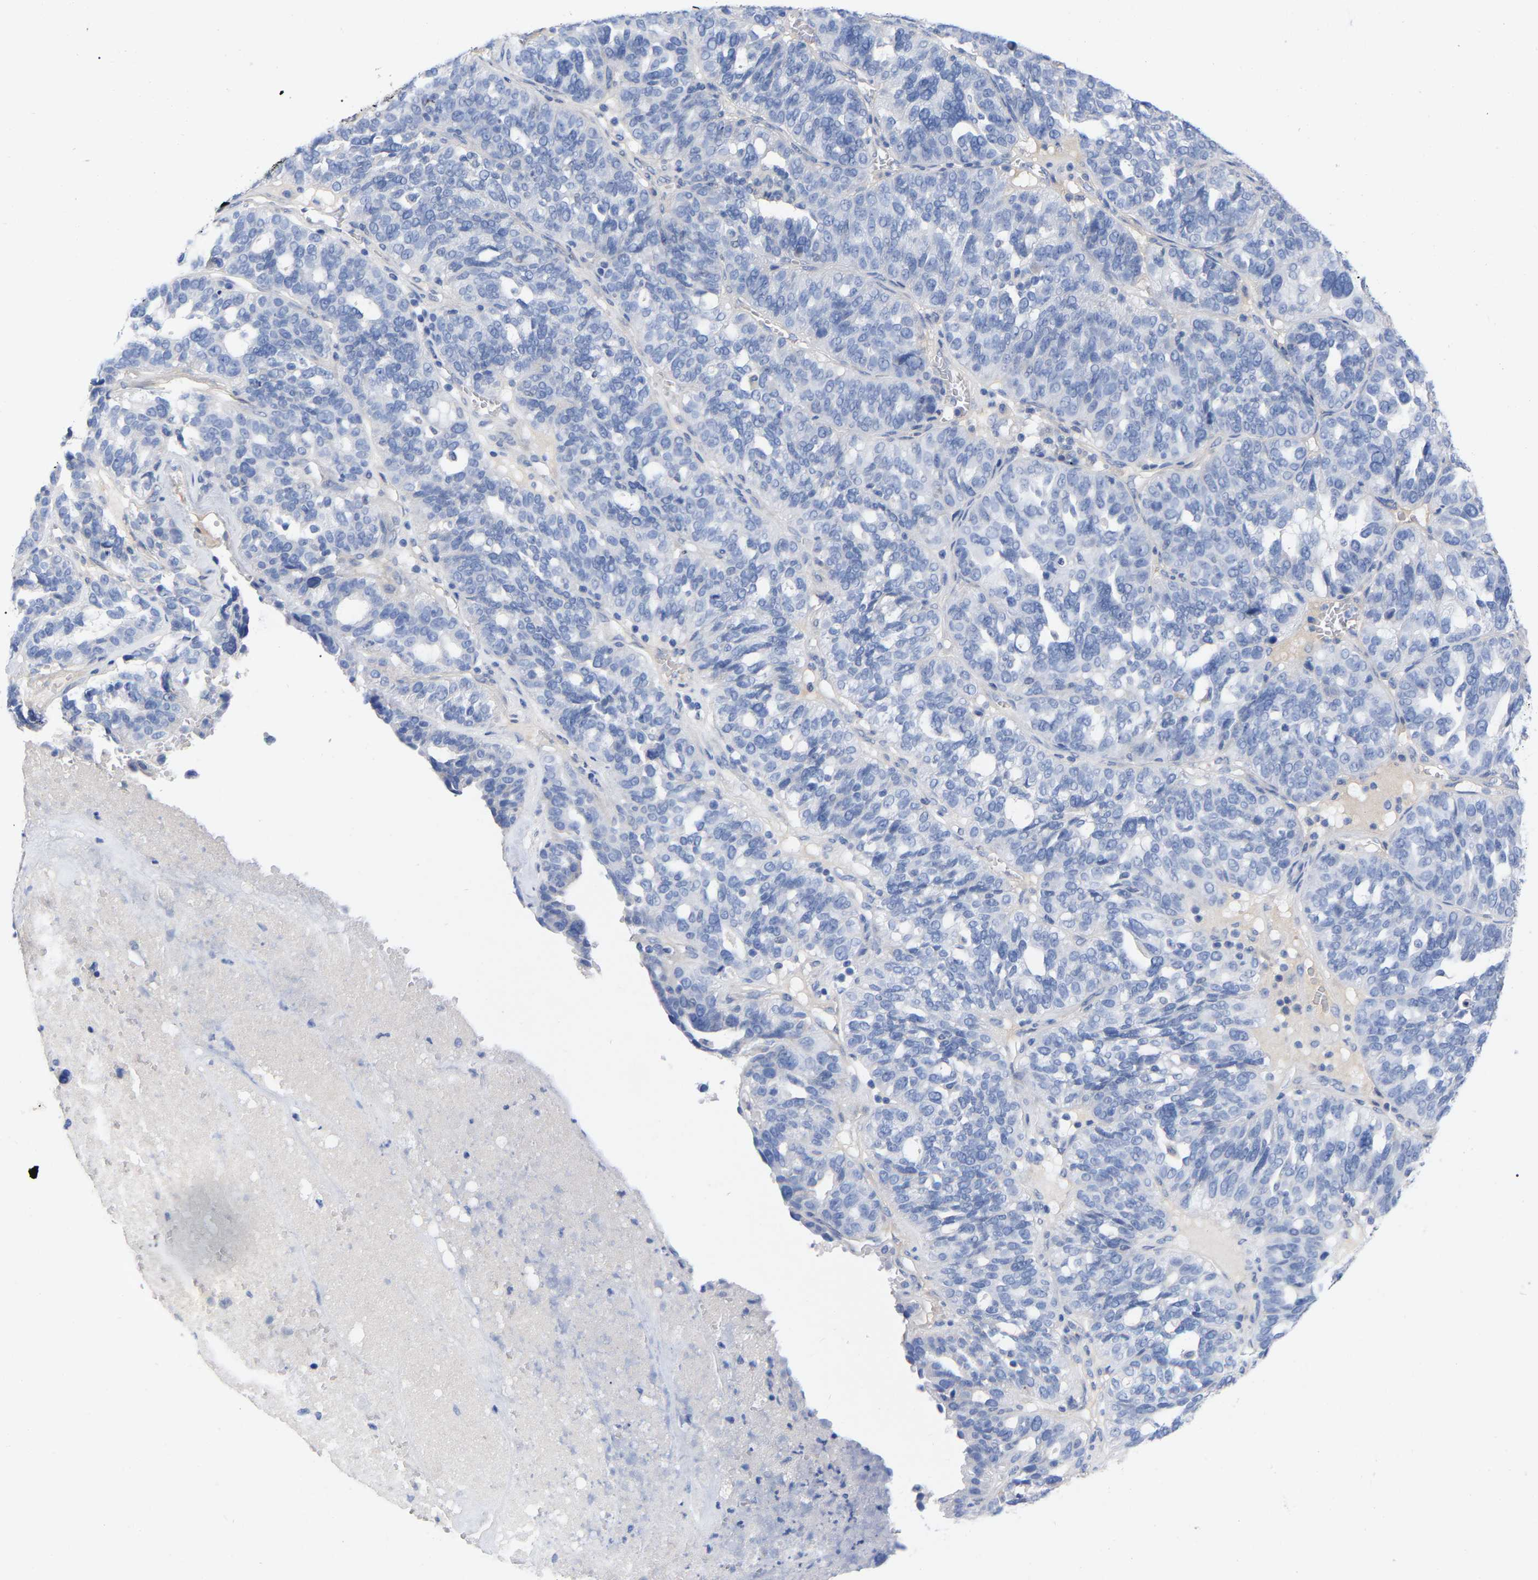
{"staining": {"intensity": "negative", "quantity": "none", "location": "none"}, "tissue": "ovarian cancer", "cell_type": "Tumor cells", "image_type": "cancer", "snomed": [{"axis": "morphology", "description": "Cystadenocarcinoma, serous, NOS"}, {"axis": "topography", "description": "Ovary"}], "caption": "Immunohistochemistry (IHC) image of serous cystadenocarcinoma (ovarian) stained for a protein (brown), which shows no expression in tumor cells.", "gene": "HAPLN1", "patient": {"sex": "female", "age": 59}}